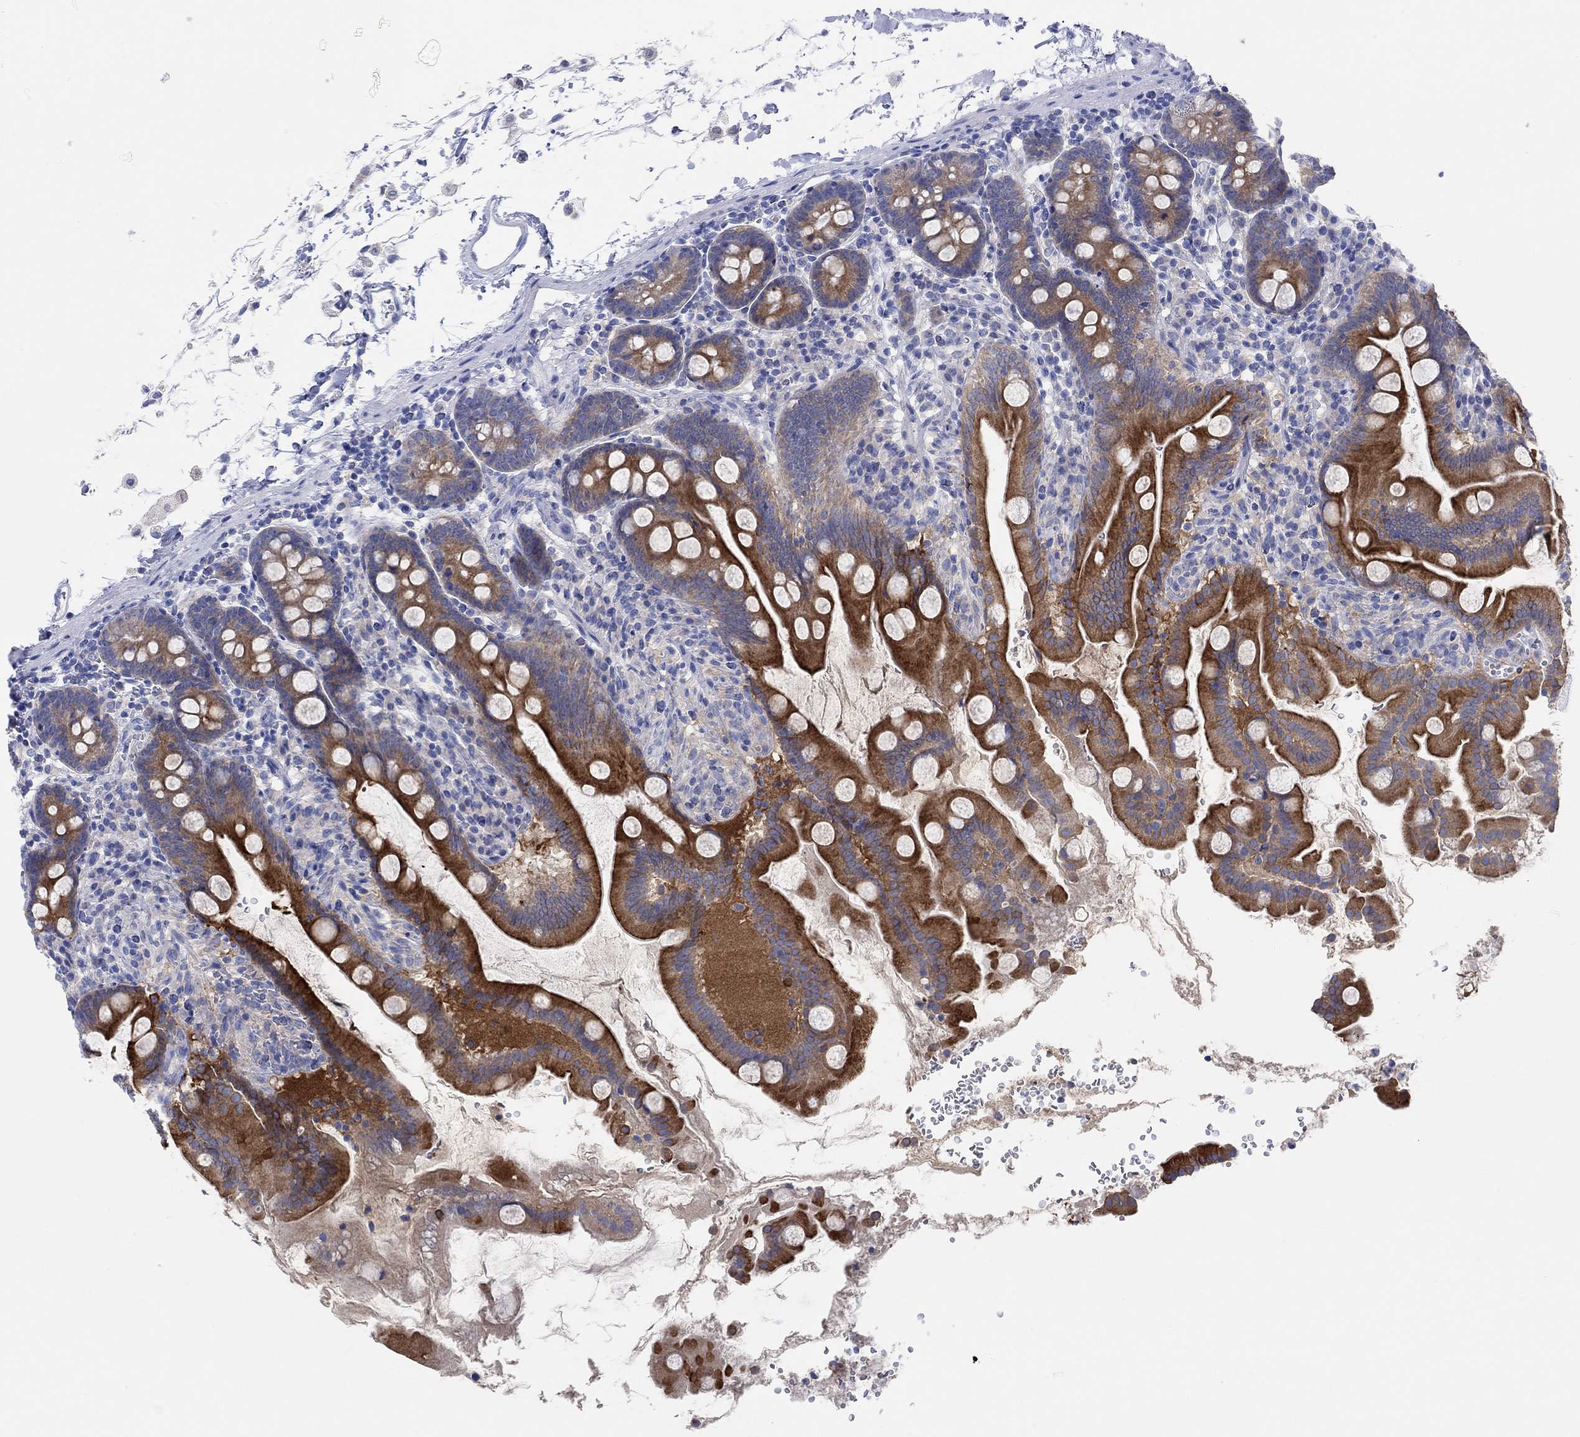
{"staining": {"intensity": "strong", "quantity": "25%-75%", "location": "cytoplasmic/membranous"}, "tissue": "small intestine", "cell_type": "Glandular cells", "image_type": "normal", "snomed": [{"axis": "morphology", "description": "Normal tissue, NOS"}, {"axis": "topography", "description": "Small intestine"}], "caption": "Immunohistochemical staining of unremarkable small intestine reveals strong cytoplasmic/membranous protein expression in approximately 25%-75% of glandular cells.", "gene": "REEP6", "patient": {"sex": "female", "age": 44}}